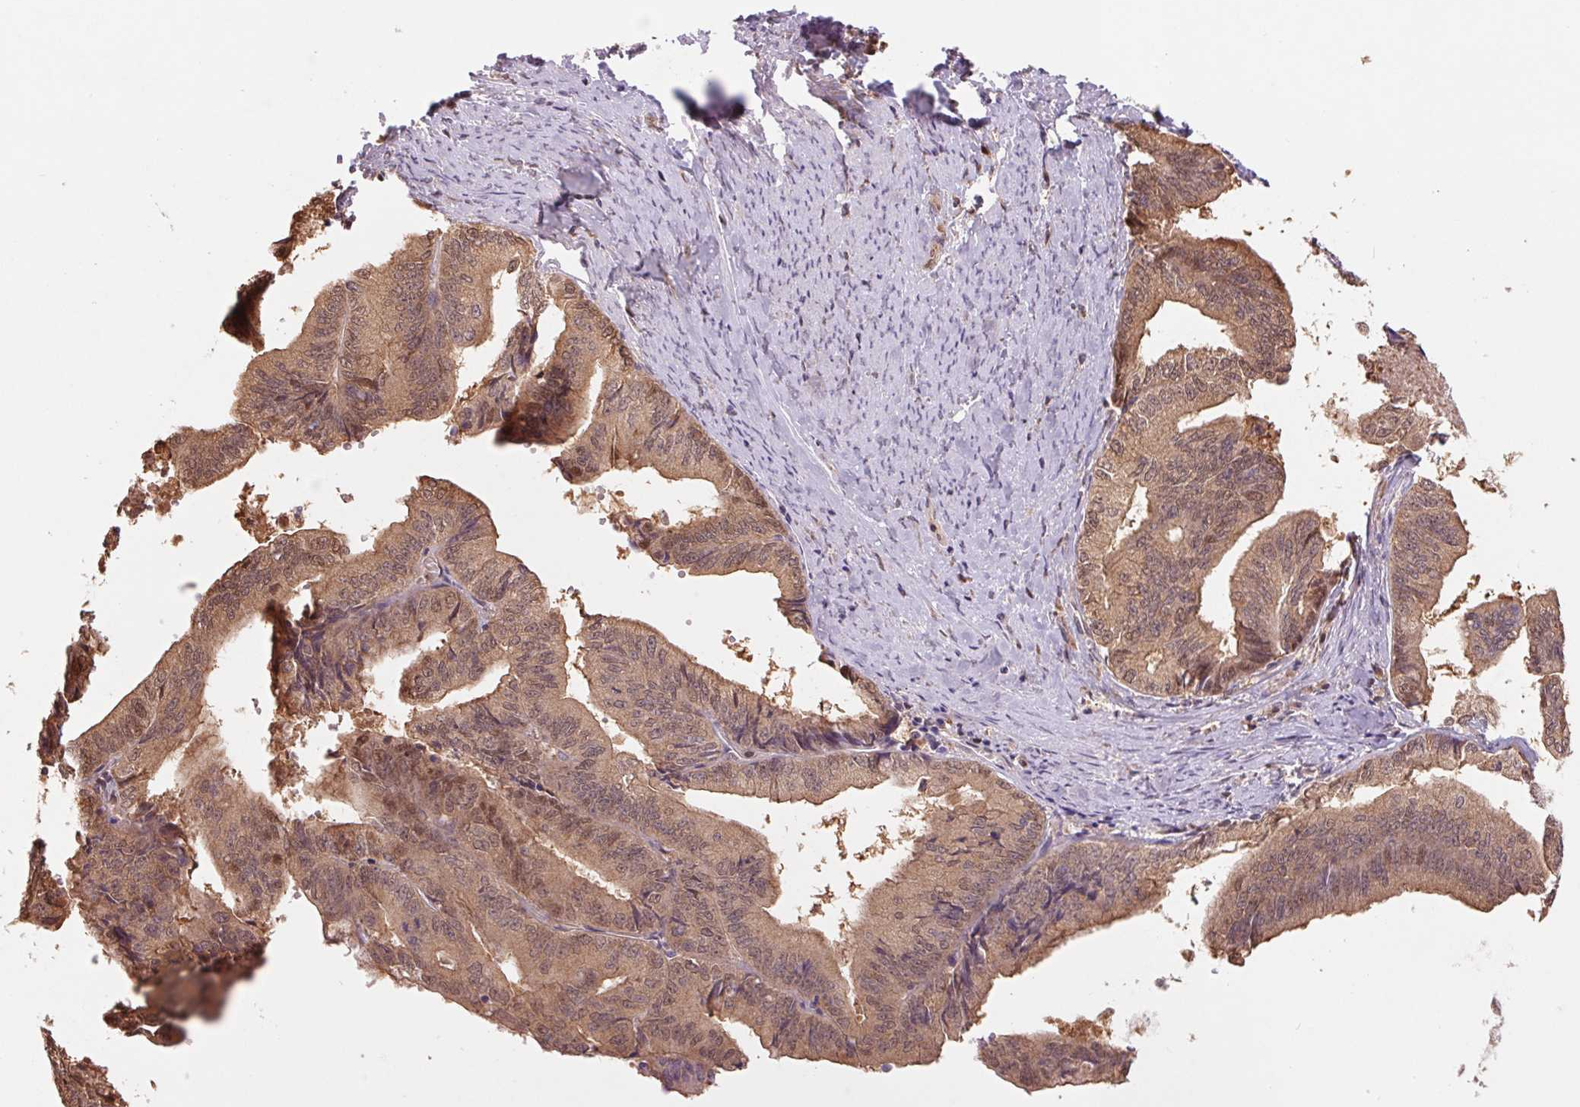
{"staining": {"intensity": "weak", "quantity": ">75%", "location": "cytoplasmic/membranous,nuclear"}, "tissue": "endometrial cancer", "cell_type": "Tumor cells", "image_type": "cancer", "snomed": [{"axis": "morphology", "description": "Adenocarcinoma, NOS"}, {"axis": "topography", "description": "Endometrium"}], "caption": "Immunohistochemistry micrograph of neoplastic tissue: endometrial adenocarcinoma stained using immunohistochemistry demonstrates low levels of weak protein expression localized specifically in the cytoplasmic/membranous and nuclear of tumor cells, appearing as a cytoplasmic/membranous and nuclear brown color.", "gene": "RRM1", "patient": {"sex": "female", "age": 65}}